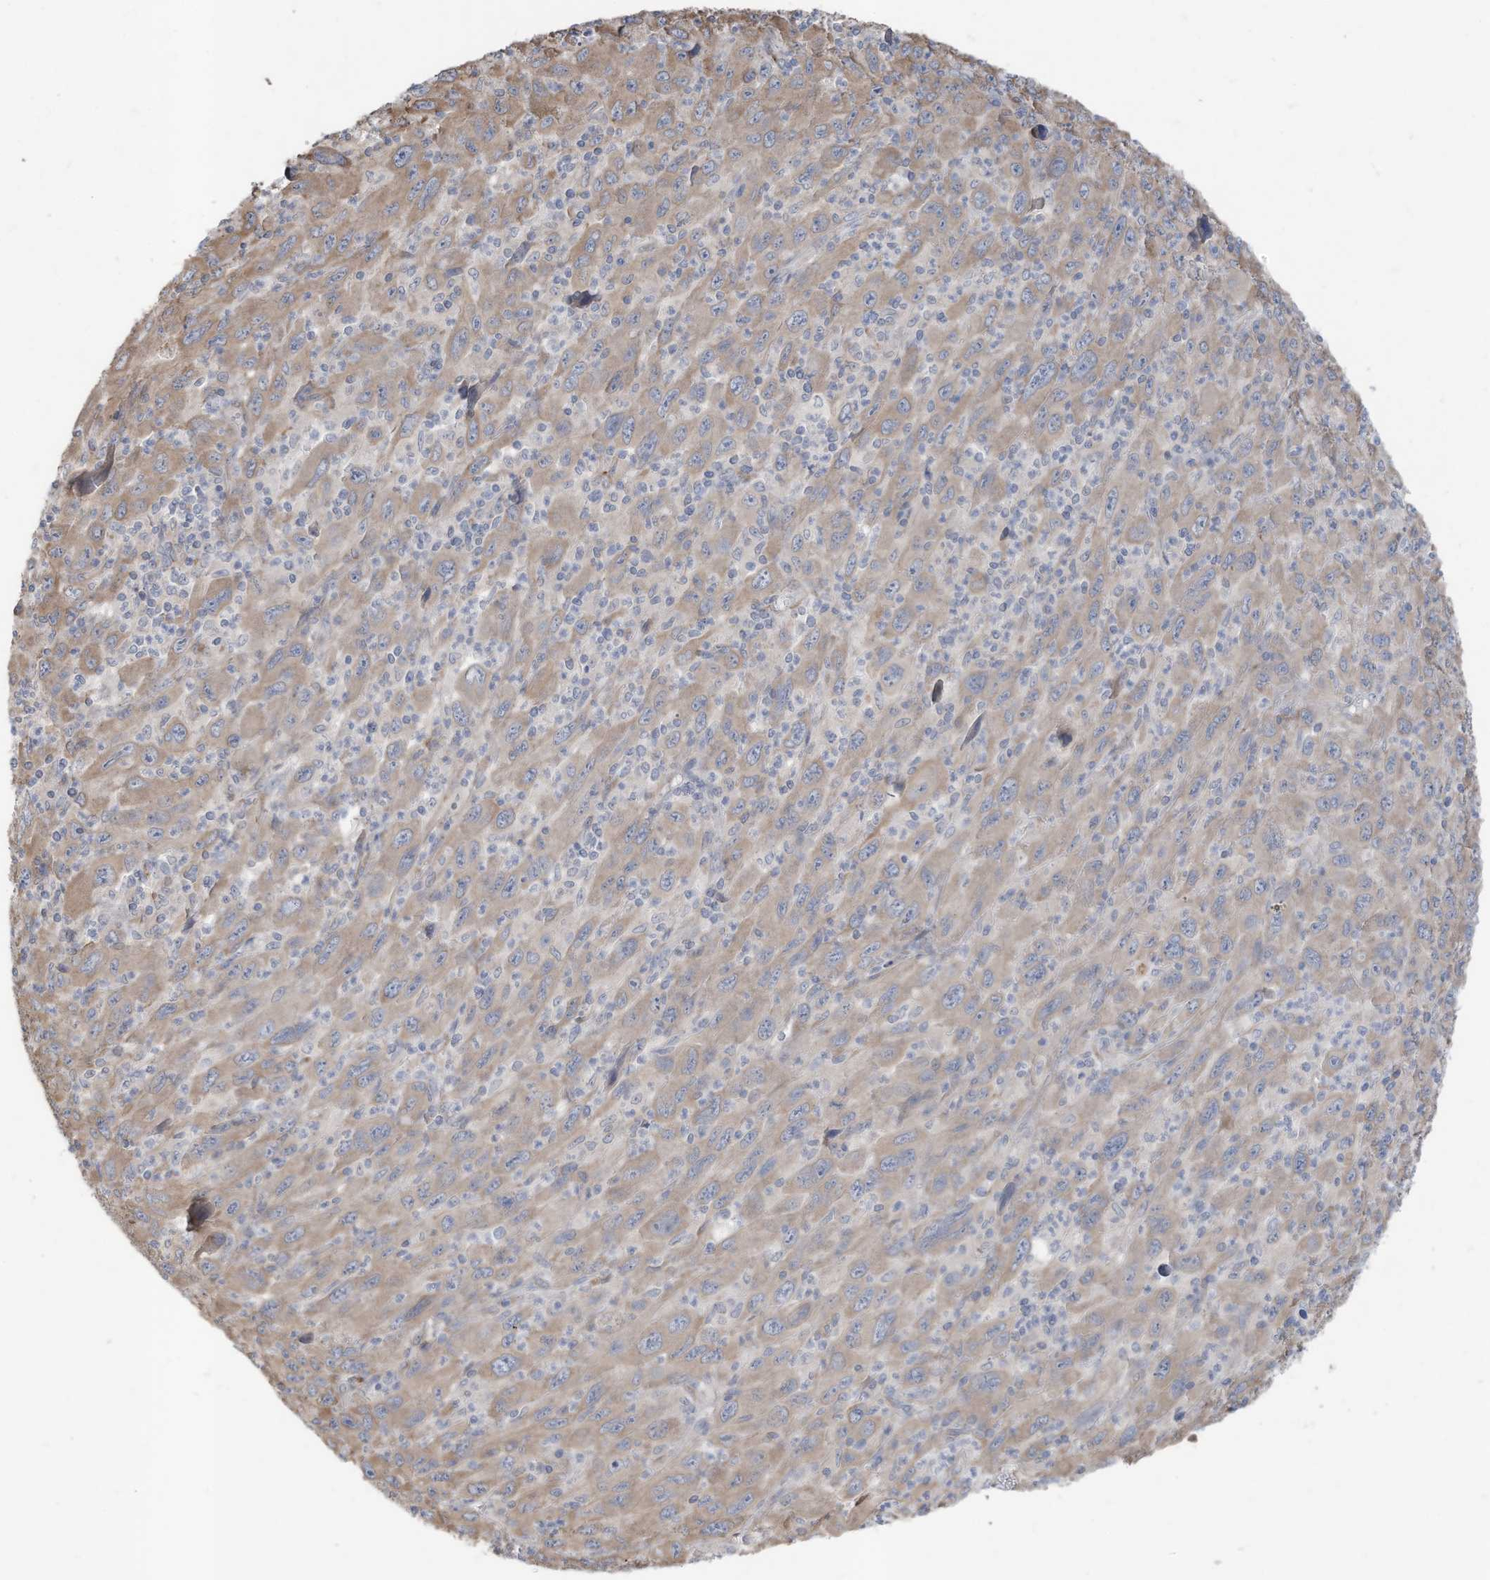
{"staining": {"intensity": "weak", "quantity": "<25%", "location": "cytoplasmic/membranous"}, "tissue": "melanoma", "cell_type": "Tumor cells", "image_type": "cancer", "snomed": [{"axis": "morphology", "description": "Malignant melanoma, Metastatic site"}, {"axis": "topography", "description": "Skin"}], "caption": "This is an IHC image of human malignant melanoma (metastatic site). There is no positivity in tumor cells.", "gene": "SLC17A7", "patient": {"sex": "female", "age": 56}}